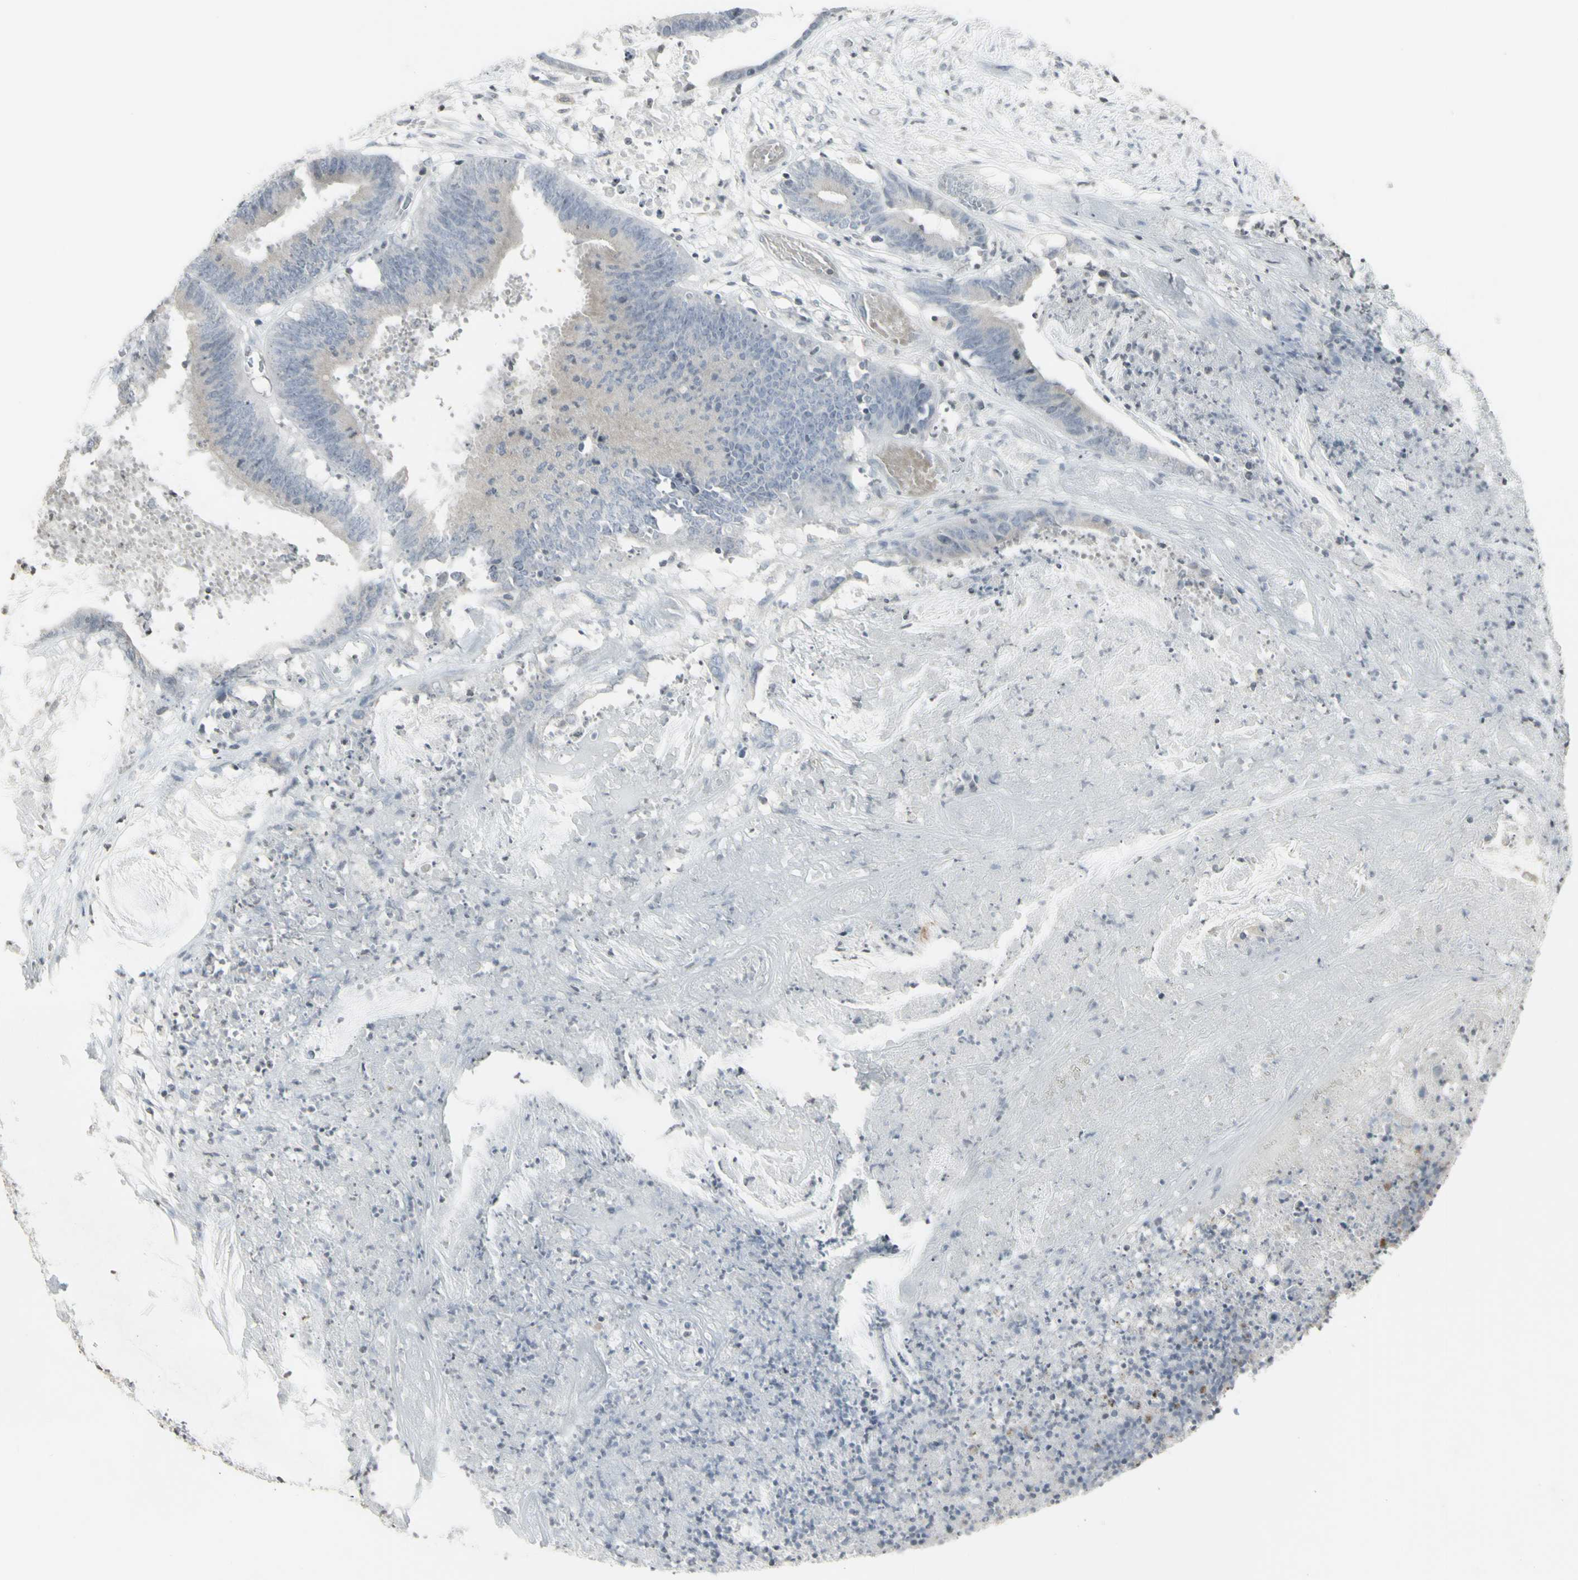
{"staining": {"intensity": "negative", "quantity": "none", "location": "none"}, "tissue": "colorectal cancer", "cell_type": "Tumor cells", "image_type": "cancer", "snomed": [{"axis": "morphology", "description": "Adenocarcinoma, NOS"}, {"axis": "topography", "description": "Rectum"}], "caption": "Tumor cells are negative for protein expression in human colorectal cancer (adenocarcinoma).", "gene": "MUC5AC", "patient": {"sex": "female", "age": 66}}